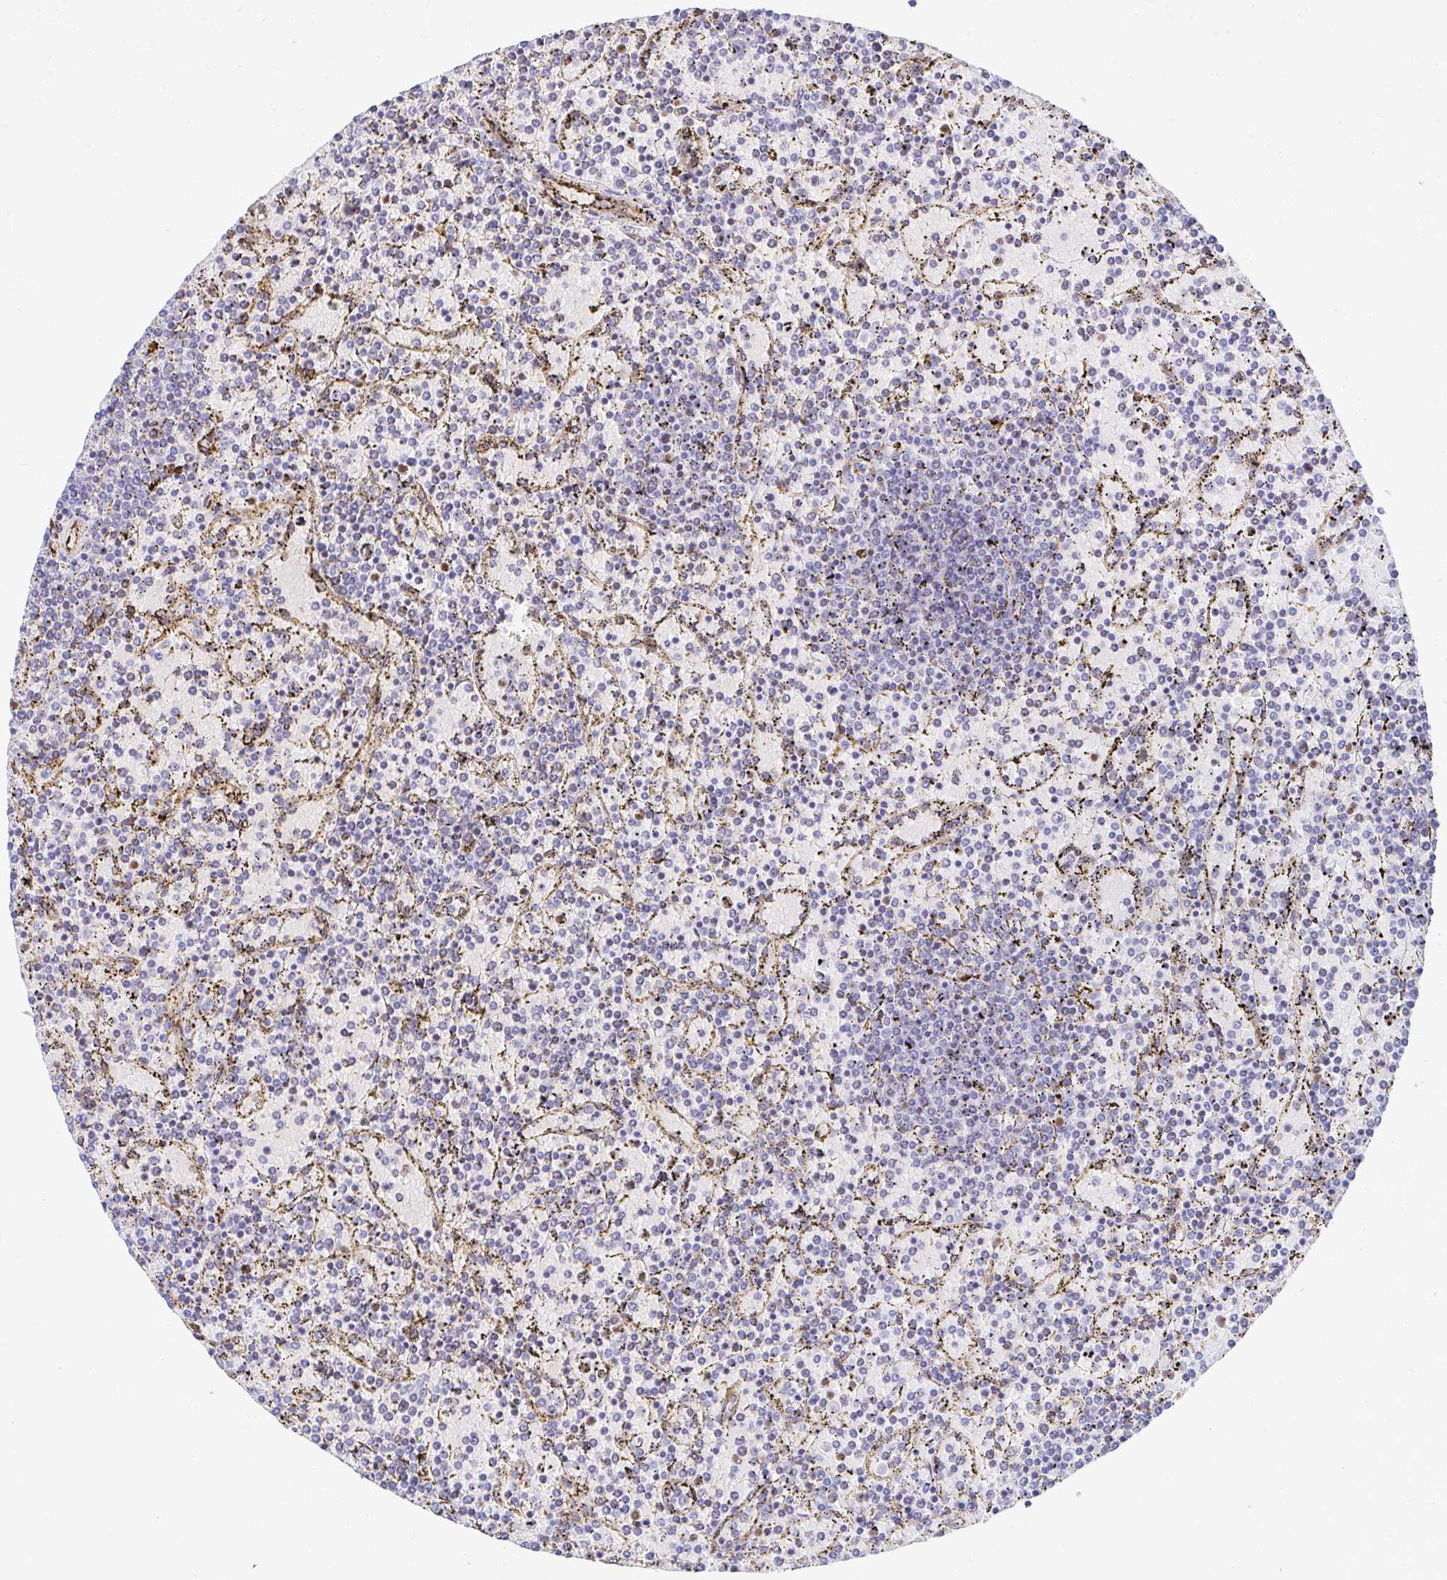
{"staining": {"intensity": "negative", "quantity": "none", "location": "none"}, "tissue": "lymphoma", "cell_type": "Tumor cells", "image_type": "cancer", "snomed": [{"axis": "morphology", "description": "Malignant lymphoma, non-Hodgkin's type, Low grade"}, {"axis": "topography", "description": "Spleen"}], "caption": "Tumor cells show no significant positivity in low-grade malignant lymphoma, non-Hodgkin's type.", "gene": "CTTN", "patient": {"sex": "female", "age": 77}}